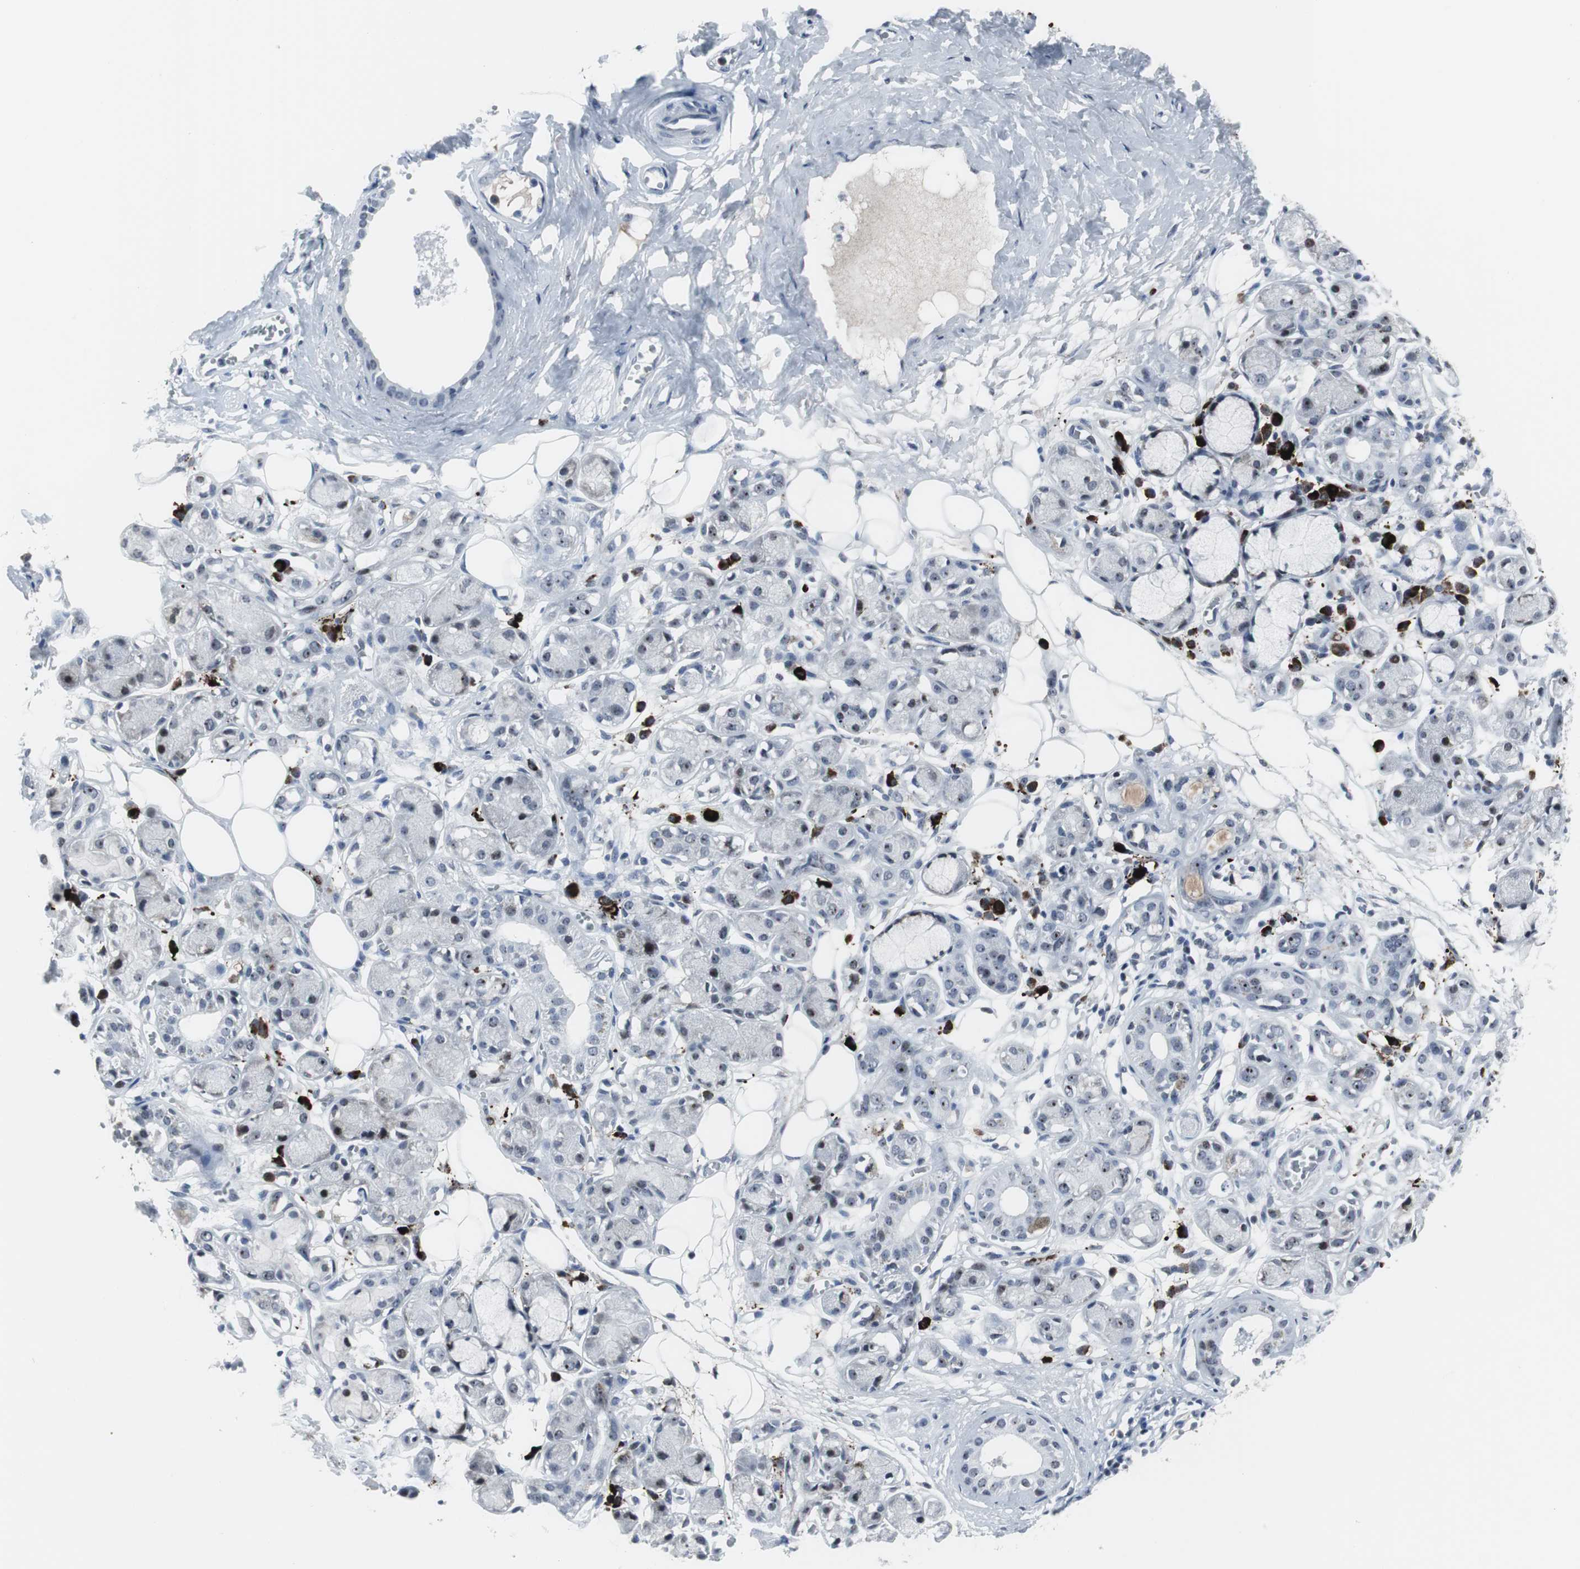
{"staining": {"intensity": "negative", "quantity": "none", "location": "none"}, "tissue": "adipose tissue", "cell_type": "Adipocytes", "image_type": "normal", "snomed": [{"axis": "morphology", "description": "Normal tissue, NOS"}, {"axis": "morphology", "description": "Inflammation, NOS"}, {"axis": "topography", "description": "Vascular tissue"}, {"axis": "topography", "description": "Salivary gland"}], "caption": "Adipocytes are negative for brown protein staining in benign adipose tissue.", "gene": "DOK1", "patient": {"sex": "female", "age": 75}}